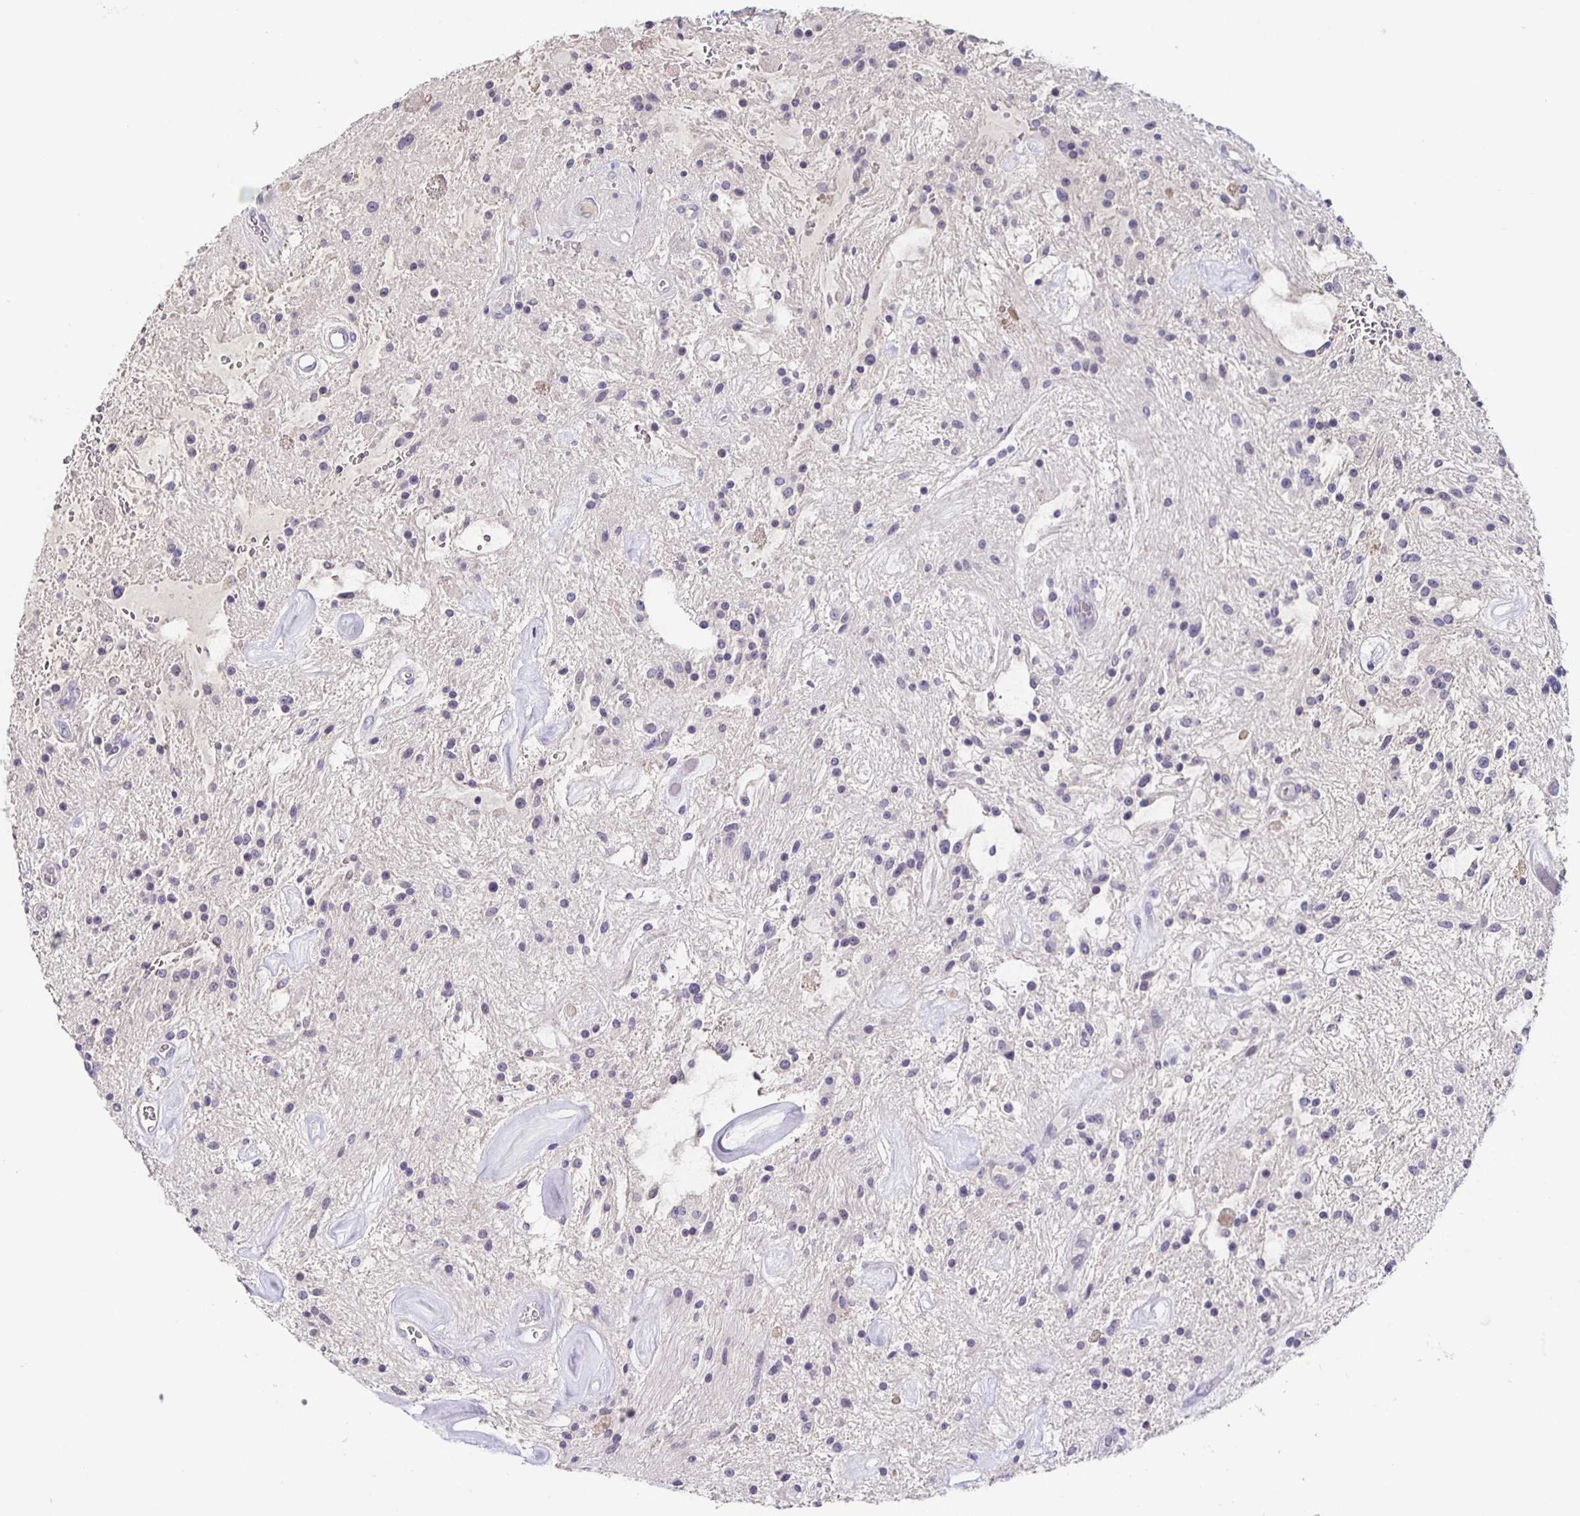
{"staining": {"intensity": "negative", "quantity": "none", "location": "none"}, "tissue": "glioma", "cell_type": "Tumor cells", "image_type": "cancer", "snomed": [{"axis": "morphology", "description": "Glioma, malignant, Low grade"}, {"axis": "topography", "description": "Cerebellum"}], "caption": "High magnification brightfield microscopy of malignant glioma (low-grade) stained with DAB (3,3'-diaminobenzidine) (brown) and counterstained with hematoxylin (blue): tumor cells show no significant positivity. The staining was performed using DAB (3,3'-diaminobenzidine) to visualize the protein expression in brown, while the nuclei were stained in blue with hematoxylin (Magnification: 20x).", "gene": "INSL5", "patient": {"sex": "female", "age": 14}}